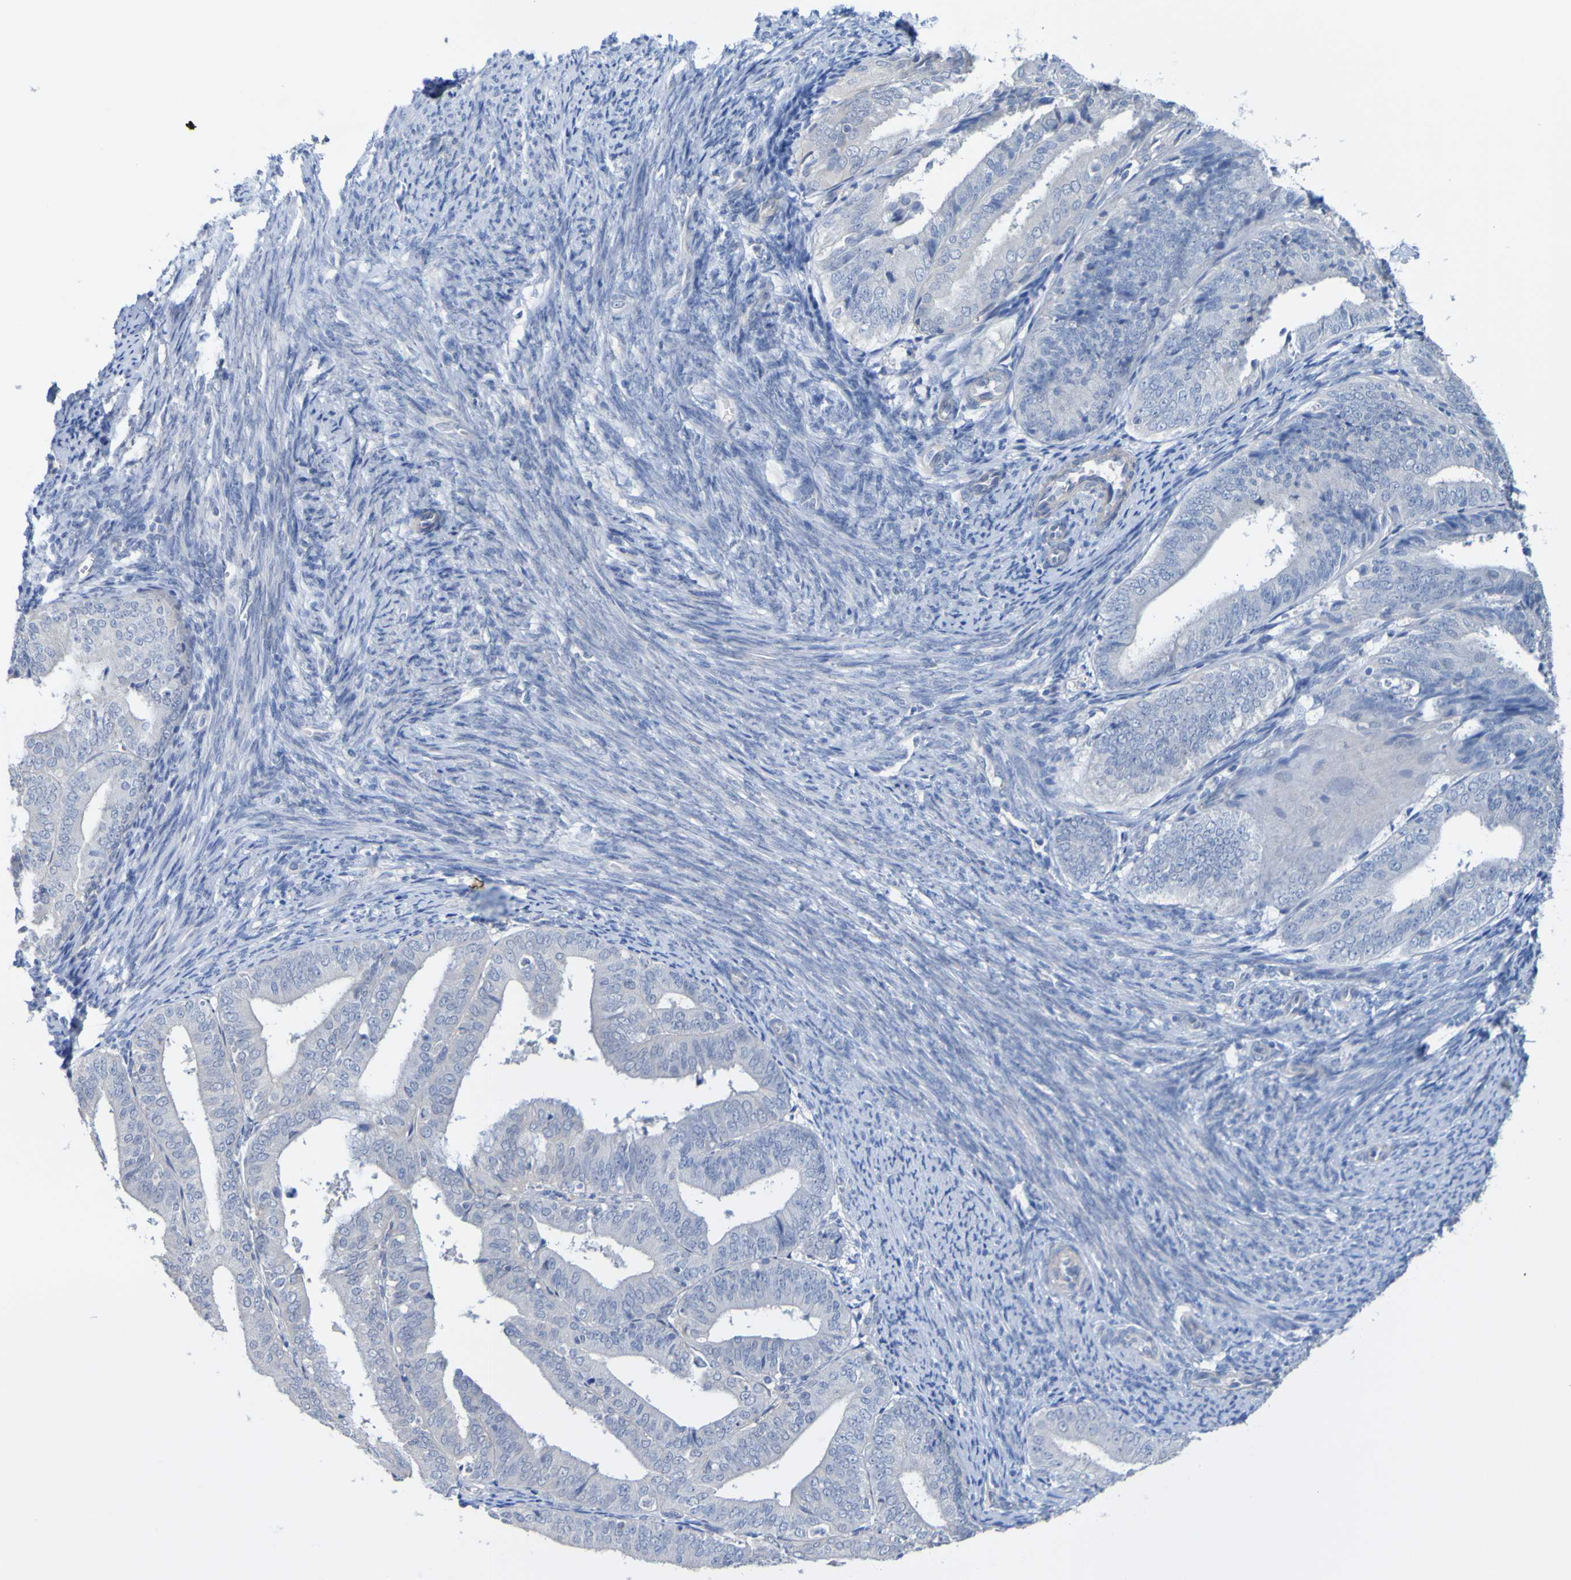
{"staining": {"intensity": "negative", "quantity": "none", "location": "none"}, "tissue": "endometrial cancer", "cell_type": "Tumor cells", "image_type": "cancer", "snomed": [{"axis": "morphology", "description": "Adenocarcinoma, NOS"}, {"axis": "topography", "description": "Endometrium"}], "caption": "Immunohistochemical staining of endometrial adenocarcinoma reveals no significant staining in tumor cells.", "gene": "ACMSD", "patient": {"sex": "female", "age": 63}}